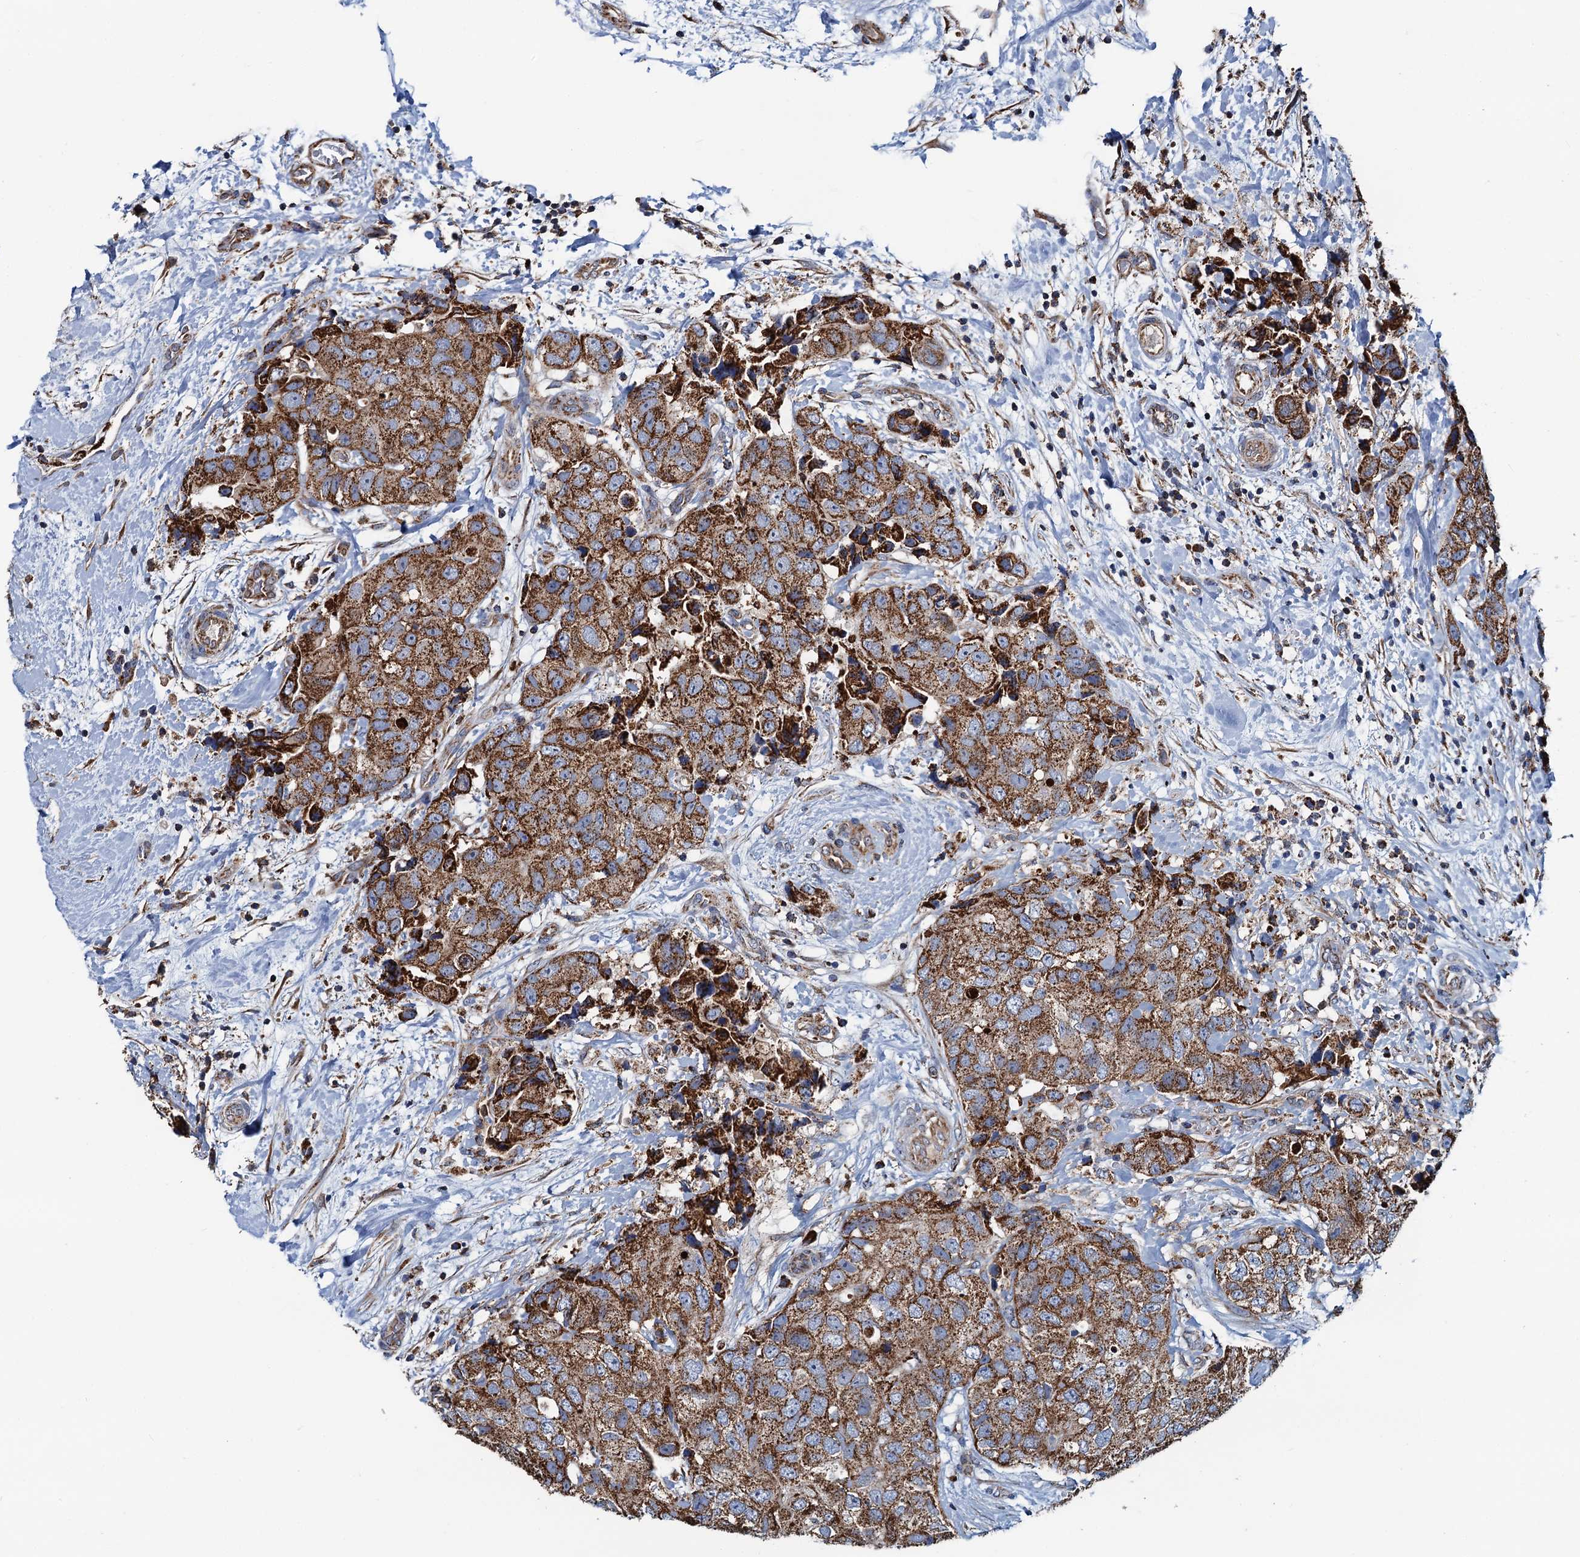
{"staining": {"intensity": "strong", "quantity": ">75%", "location": "cytoplasmic/membranous"}, "tissue": "breast cancer", "cell_type": "Tumor cells", "image_type": "cancer", "snomed": [{"axis": "morphology", "description": "Duct carcinoma"}, {"axis": "topography", "description": "Breast"}], "caption": "Immunohistochemical staining of human breast infiltrating ductal carcinoma exhibits strong cytoplasmic/membranous protein expression in about >75% of tumor cells.", "gene": "AAGAB", "patient": {"sex": "female", "age": 62}}